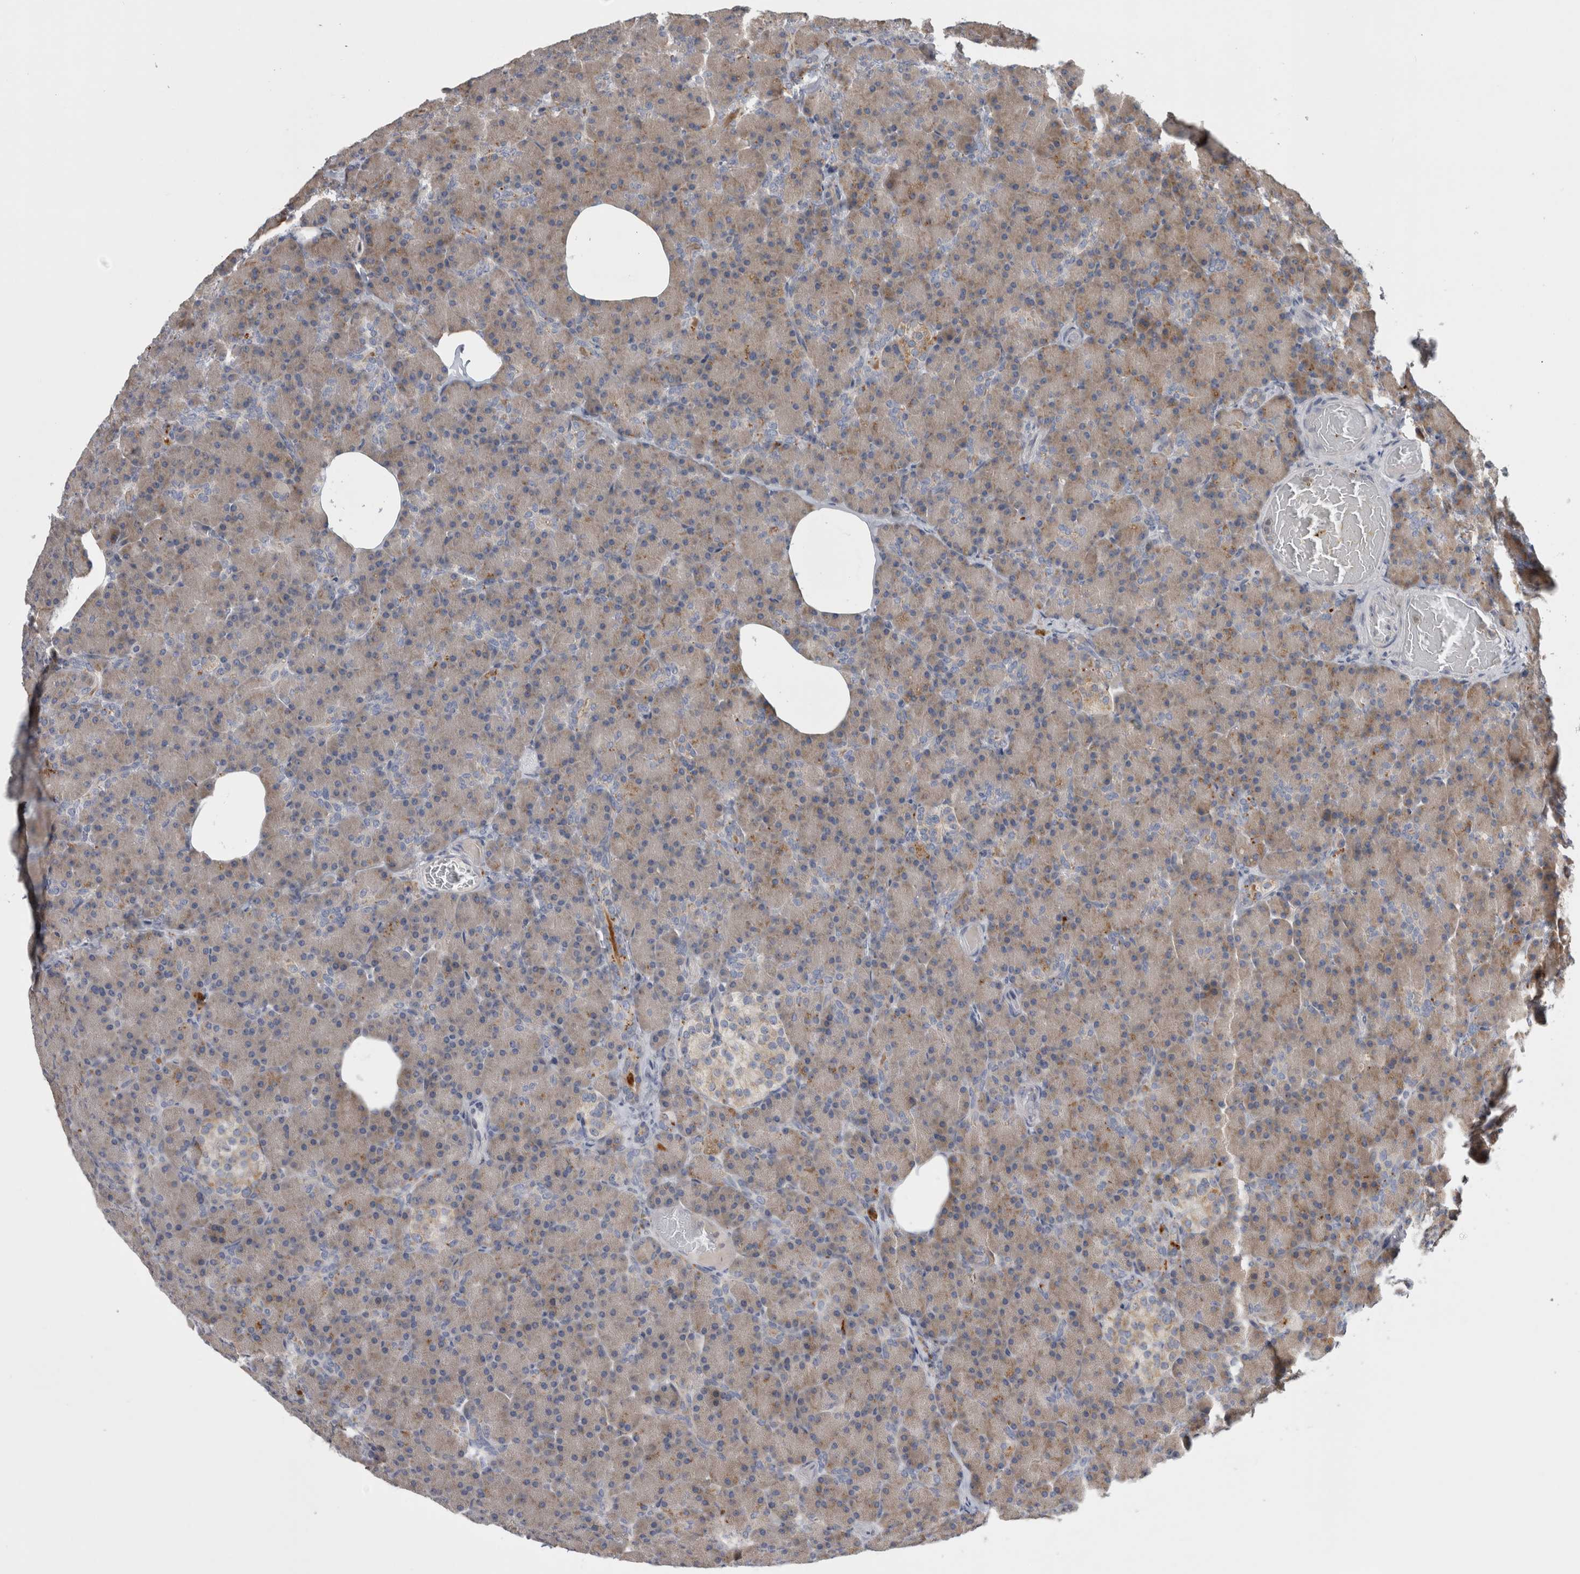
{"staining": {"intensity": "moderate", "quantity": ">75%", "location": "cytoplasmic/membranous"}, "tissue": "pancreas", "cell_type": "Exocrine glandular cells", "image_type": "normal", "snomed": [{"axis": "morphology", "description": "Normal tissue, NOS"}, {"axis": "topography", "description": "Pancreas"}], "caption": "A high-resolution image shows immunohistochemistry (IHC) staining of unremarkable pancreas, which demonstrates moderate cytoplasmic/membranous staining in approximately >75% of exocrine glandular cells. The protein is stained brown, and the nuclei are stained in blue (DAB (3,3'-diaminobenzidine) IHC with brightfield microscopy, high magnification).", "gene": "ATXN2", "patient": {"sex": "female", "age": 43}}